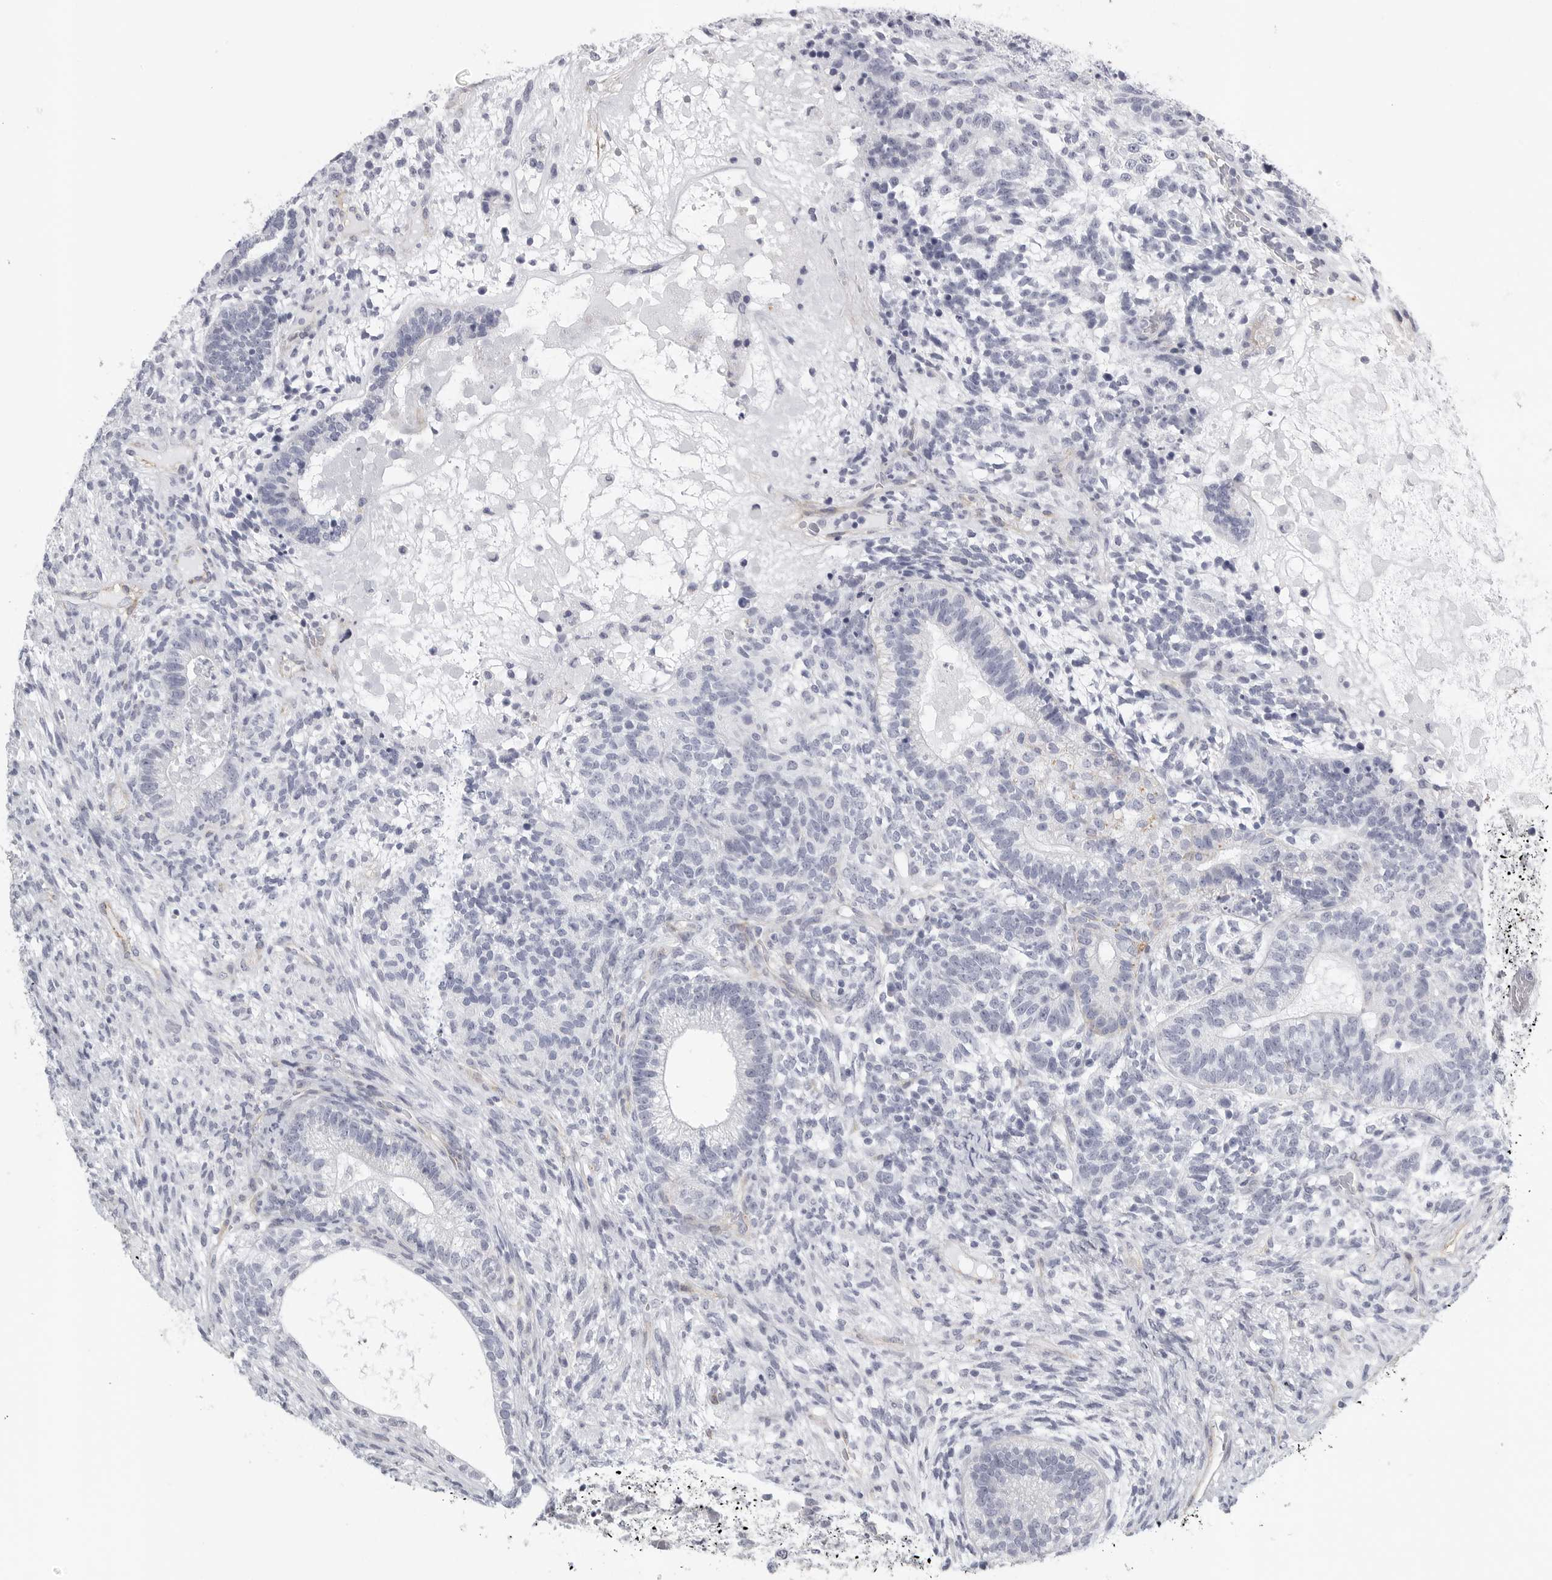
{"staining": {"intensity": "negative", "quantity": "none", "location": "none"}, "tissue": "testis cancer", "cell_type": "Tumor cells", "image_type": "cancer", "snomed": [{"axis": "morphology", "description": "Seminoma, NOS"}, {"axis": "morphology", "description": "Carcinoma, Embryonal, NOS"}, {"axis": "topography", "description": "Testis"}], "caption": "High magnification brightfield microscopy of testis cancer (embryonal carcinoma) stained with DAB (3,3'-diaminobenzidine) (brown) and counterstained with hematoxylin (blue): tumor cells show no significant expression.", "gene": "TNR", "patient": {"sex": "male", "age": 28}}